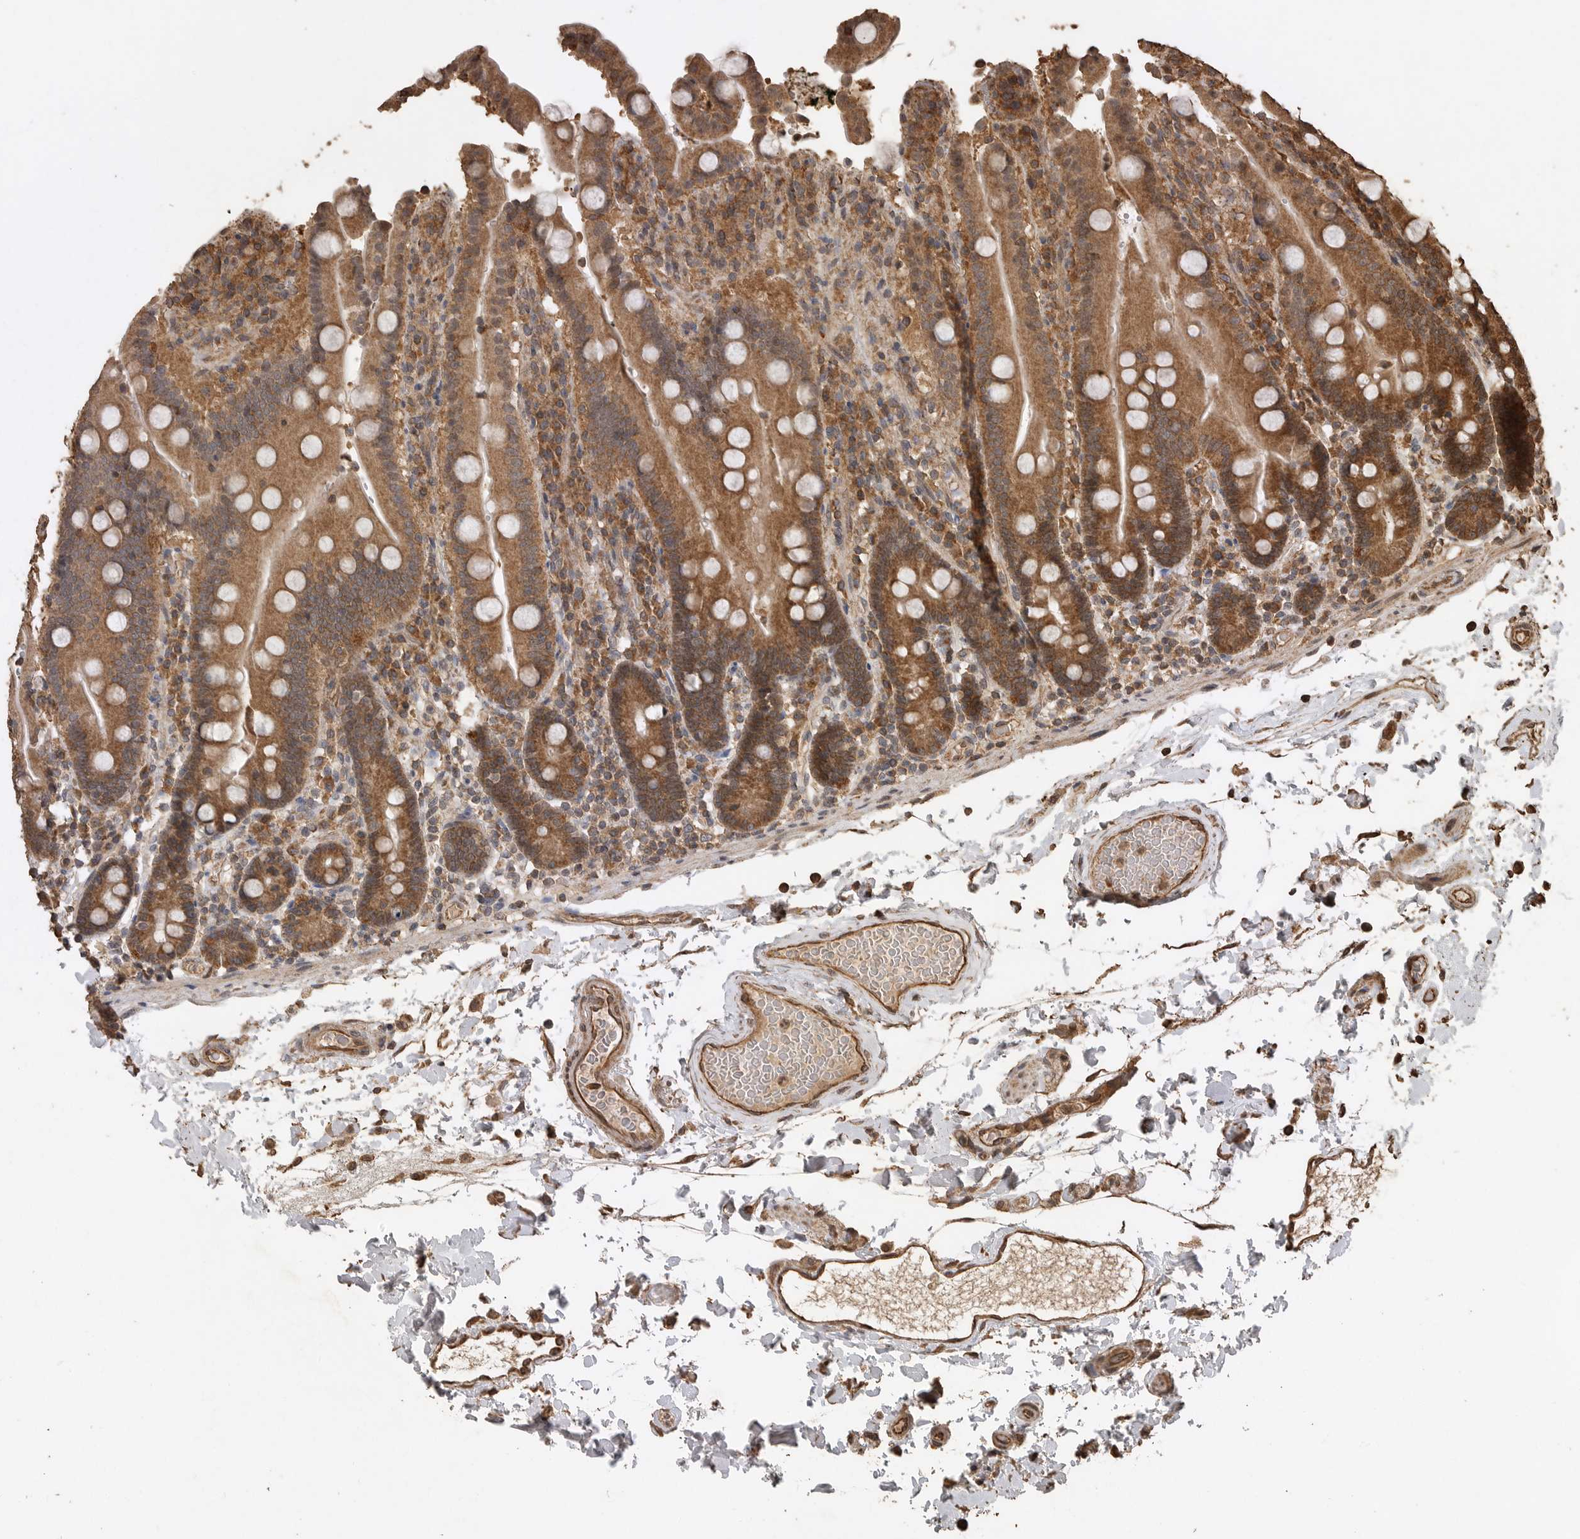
{"staining": {"intensity": "moderate", "quantity": ">75%", "location": "cytoplasmic/membranous"}, "tissue": "duodenum", "cell_type": "Glandular cells", "image_type": "normal", "snomed": [{"axis": "morphology", "description": "Normal tissue, NOS"}, {"axis": "topography", "description": "Small intestine, NOS"}], "caption": "Moderate cytoplasmic/membranous expression for a protein is seen in approximately >75% of glandular cells of unremarkable duodenum using immunohistochemistry.", "gene": "PINK1", "patient": {"sex": "female", "age": 71}}